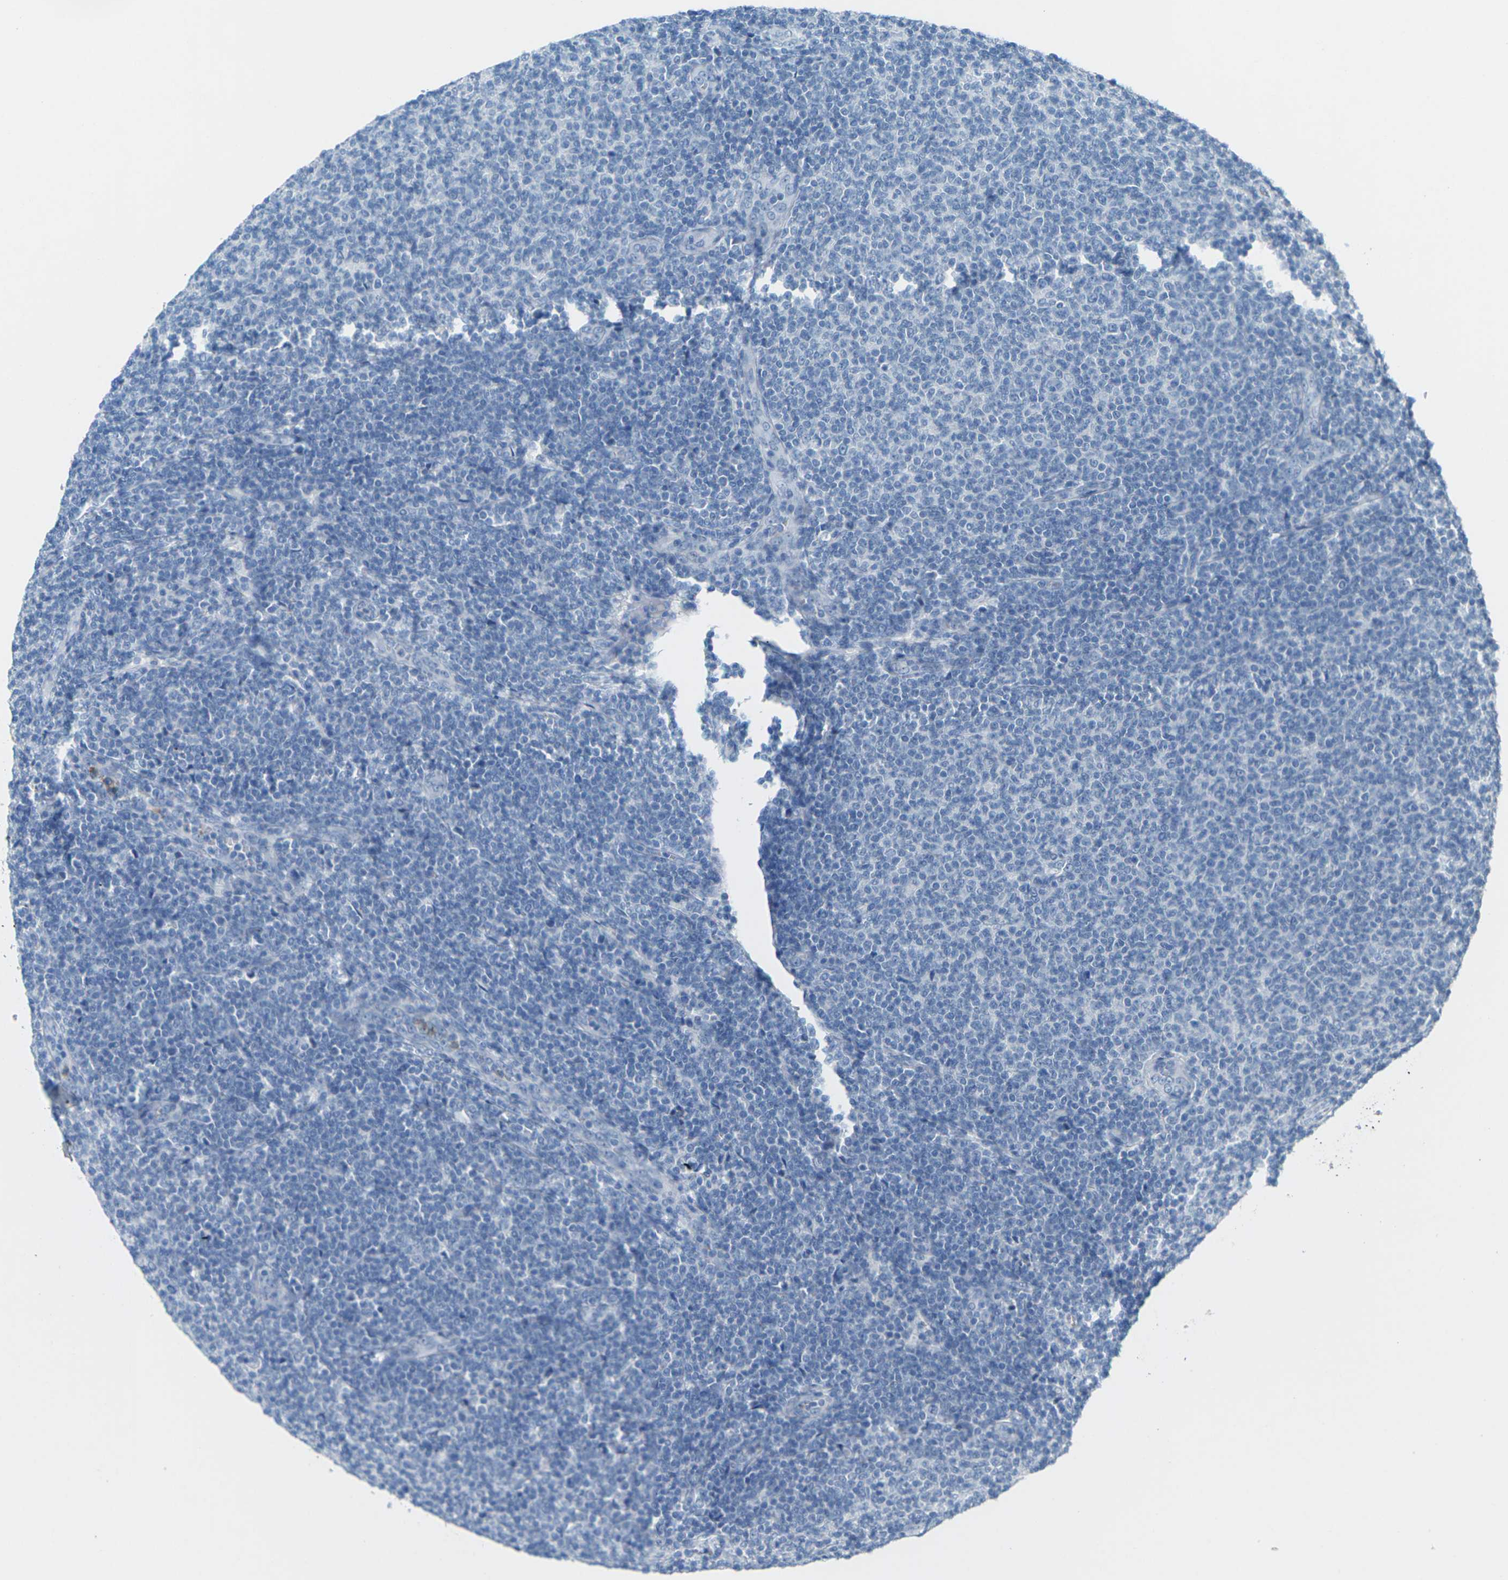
{"staining": {"intensity": "negative", "quantity": "none", "location": "none"}, "tissue": "lymphoma", "cell_type": "Tumor cells", "image_type": "cancer", "snomed": [{"axis": "morphology", "description": "Malignant lymphoma, non-Hodgkin's type, Low grade"}, {"axis": "topography", "description": "Lymph node"}], "caption": "This is an immunohistochemistry micrograph of lymphoma. There is no expression in tumor cells.", "gene": "CDH16", "patient": {"sex": "male", "age": 66}}